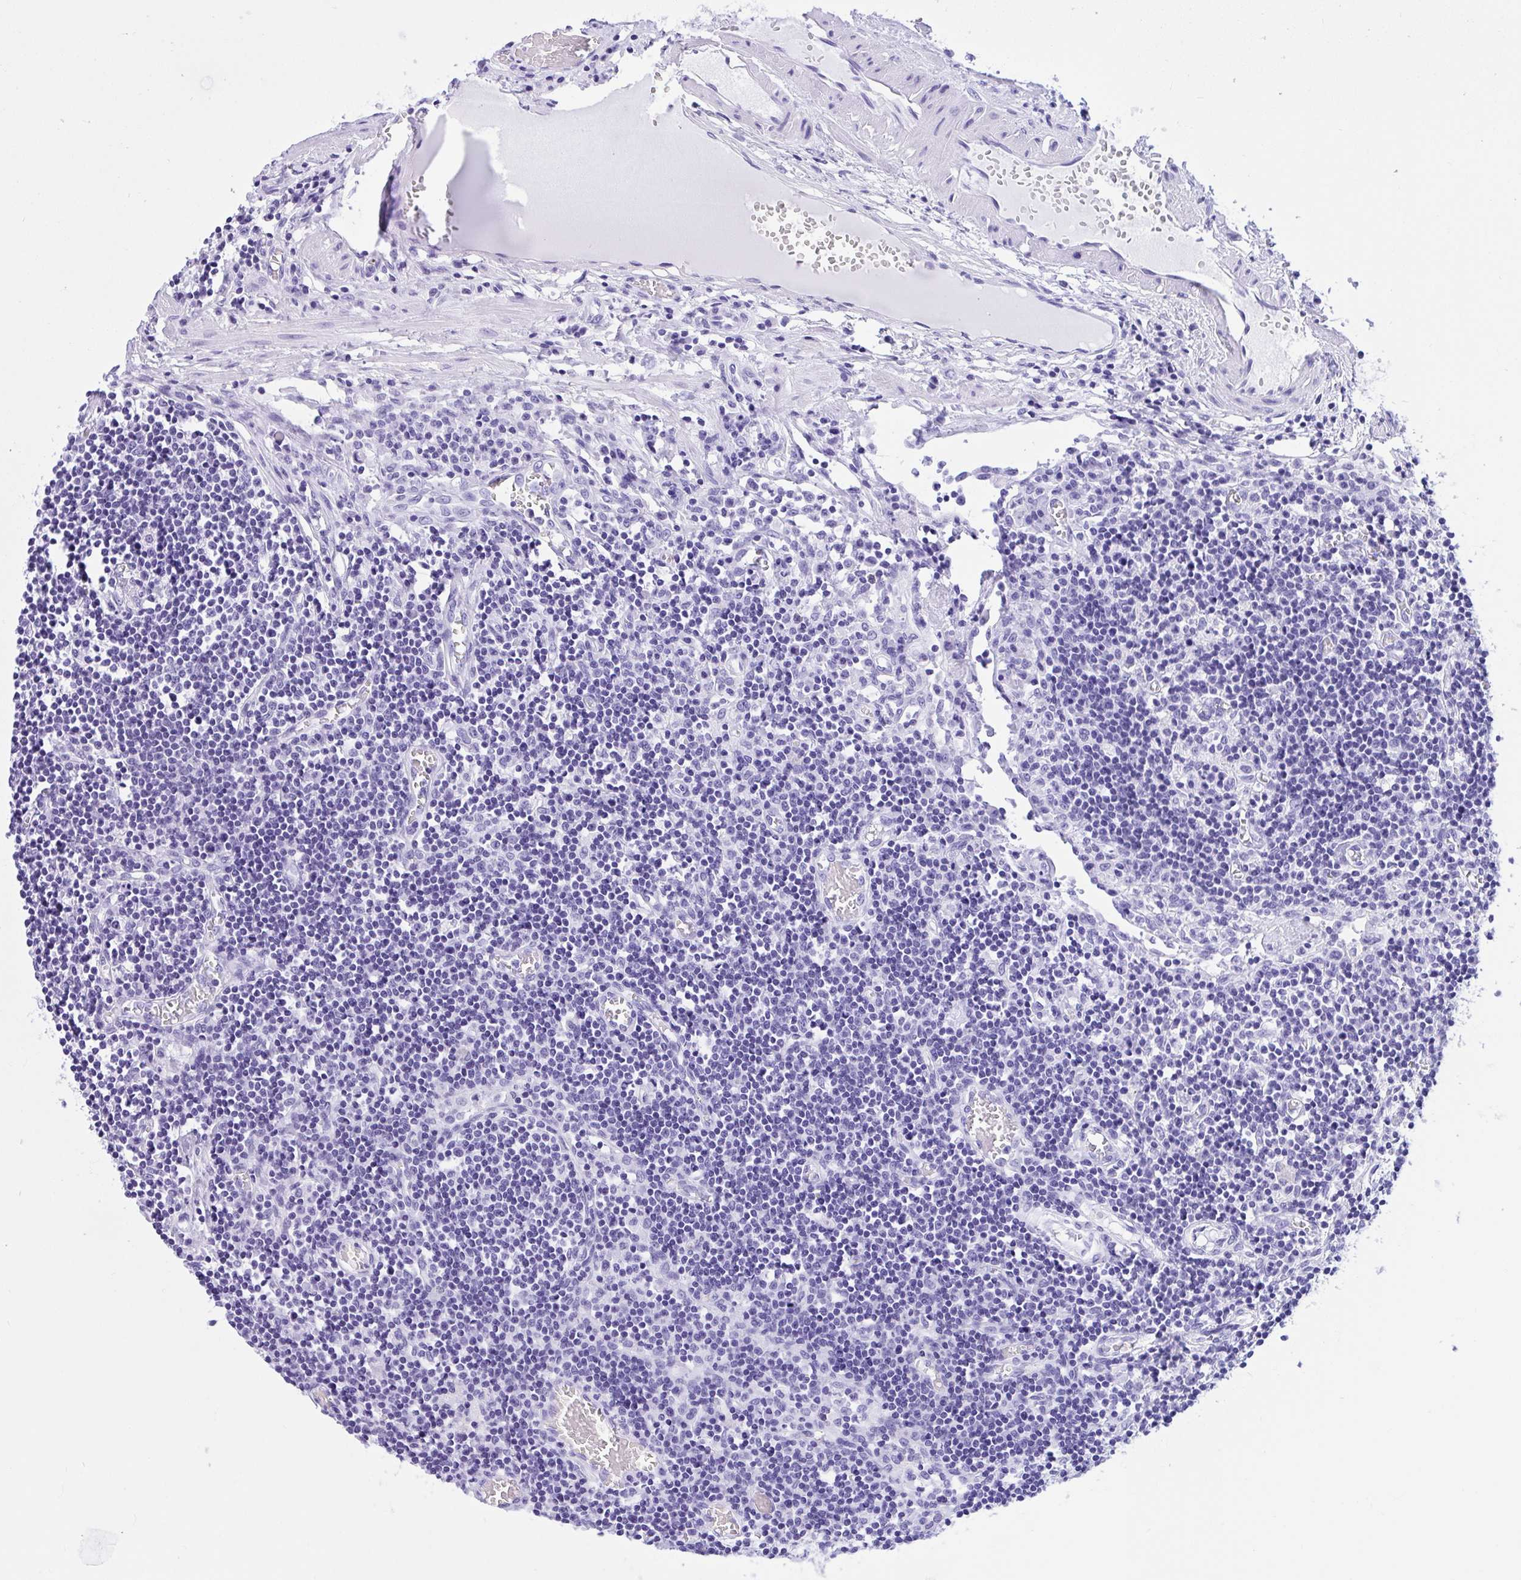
{"staining": {"intensity": "negative", "quantity": "none", "location": "none"}, "tissue": "lymph node", "cell_type": "Germinal center cells", "image_type": "normal", "snomed": [{"axis": "morphology", "description": "Normal tissue, NOS"}, {"axis": "topography", "description": "Lymph node"}], "caption": "DAB (3,3'-diaminobenzidine) immunohistochemical staining of normal human lymph node demonstrates no significant staining in germinal center cells. (Stains: DAB (3,3'-diaminobenzidine) IHC with hematoxylin counter stain, Microscopy: brightfield microscopy at high magnification).", "gene": "TLN2", "patient": {"sex": "male", "age": 66}}